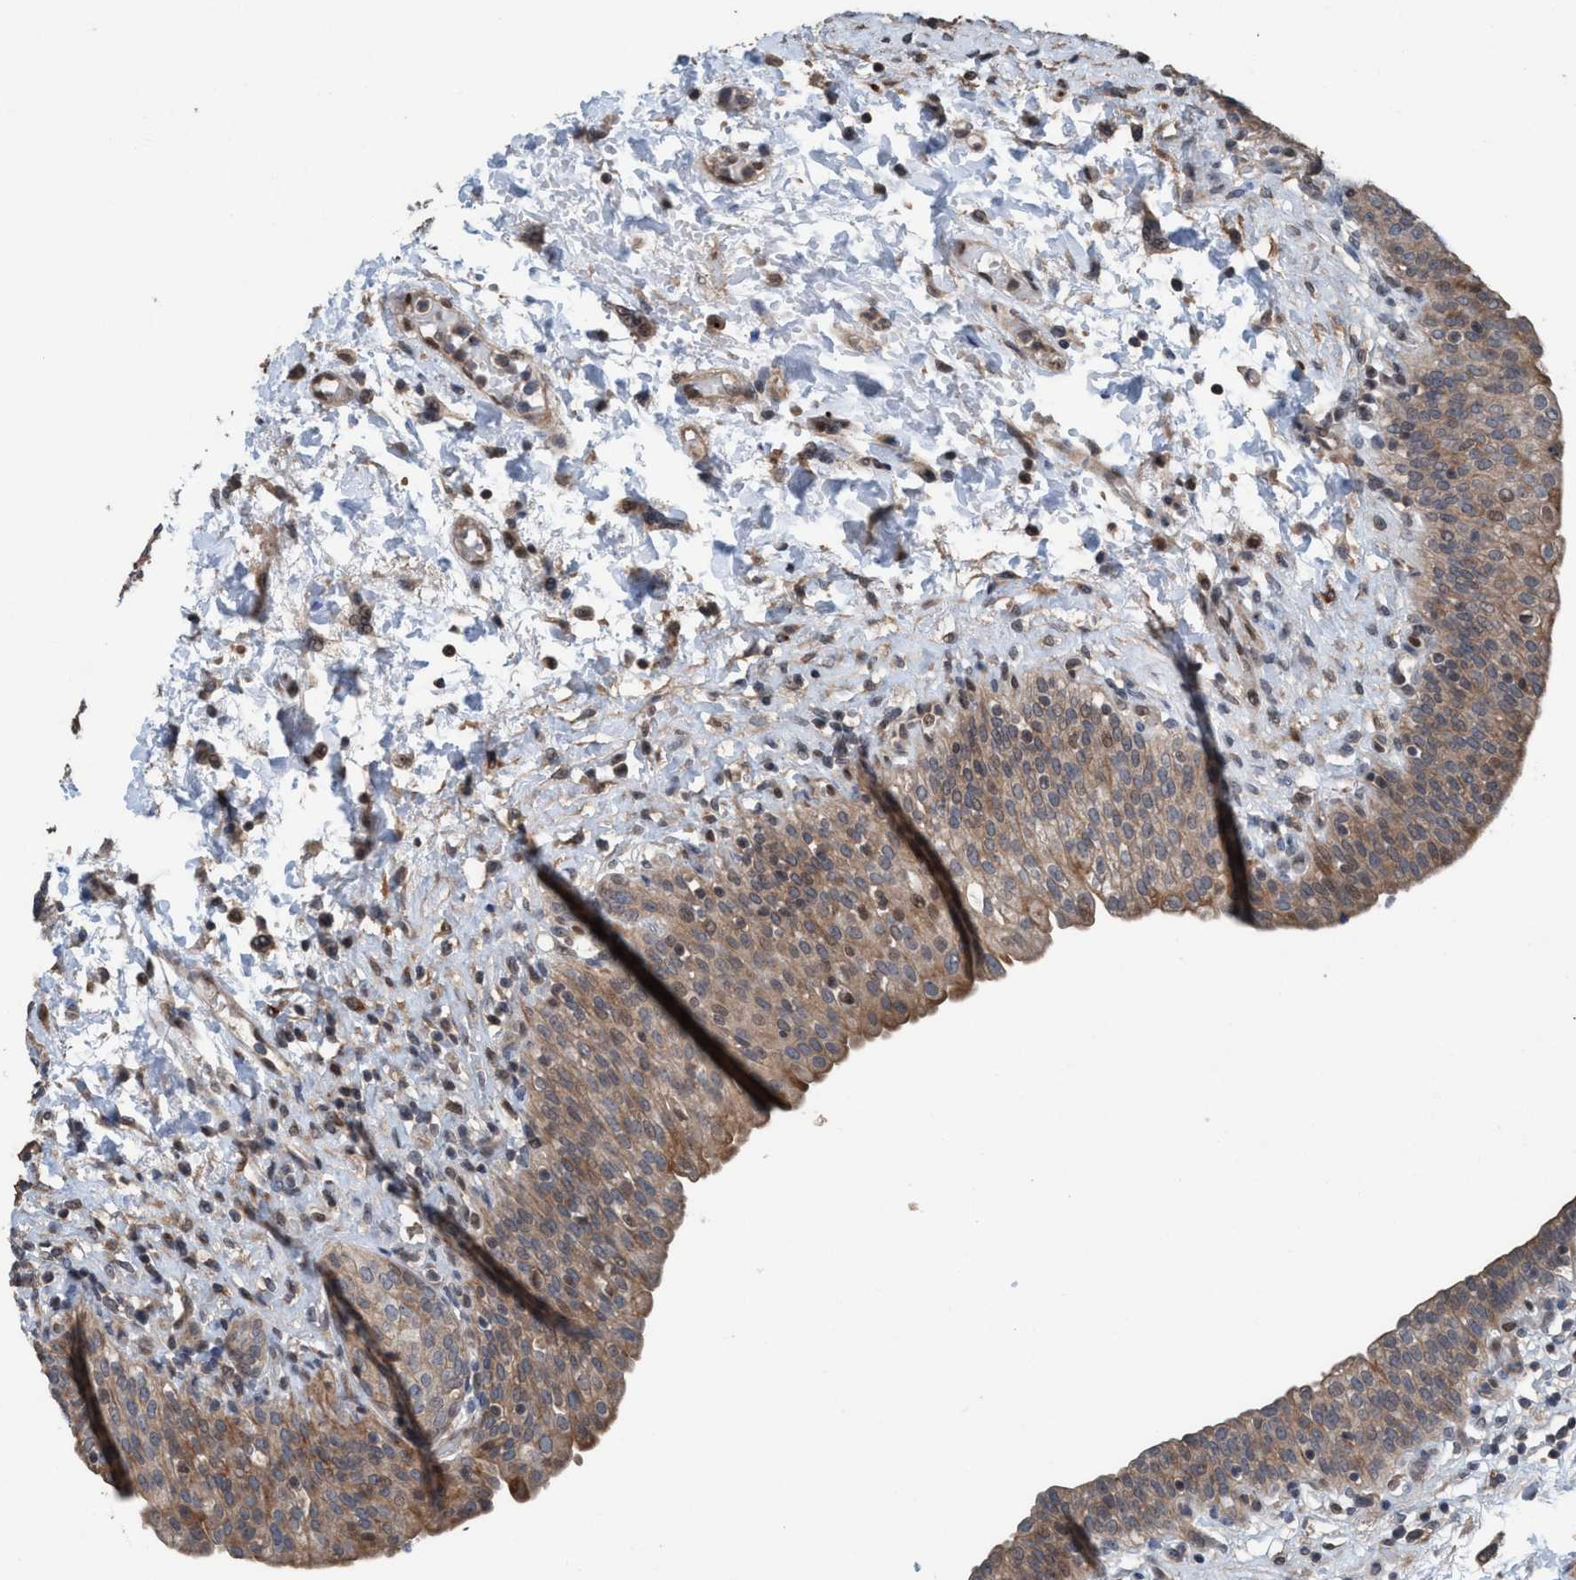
{"staining": {"intensity": "weak", "quantity": ">75%", "location": "cytoplasmic/membranous"}, "tissue": "urinary bladder", "cell_type": "Urothelial cells", "image_type": "normal", "snomed": [{"axis": "morphology", "description": "Normal tissue, NOS"}, {"axis": "topography", "description": "Urinary bladder"}], "caption": "Immunohistochemical staining of unremarkable urinary bladder exhibits weak cytoplasmic/membranous protein expression in approximately >75% of urothelial cells.", "gene": "NISCH", "patient": {"sex": "male", "age": 55}}